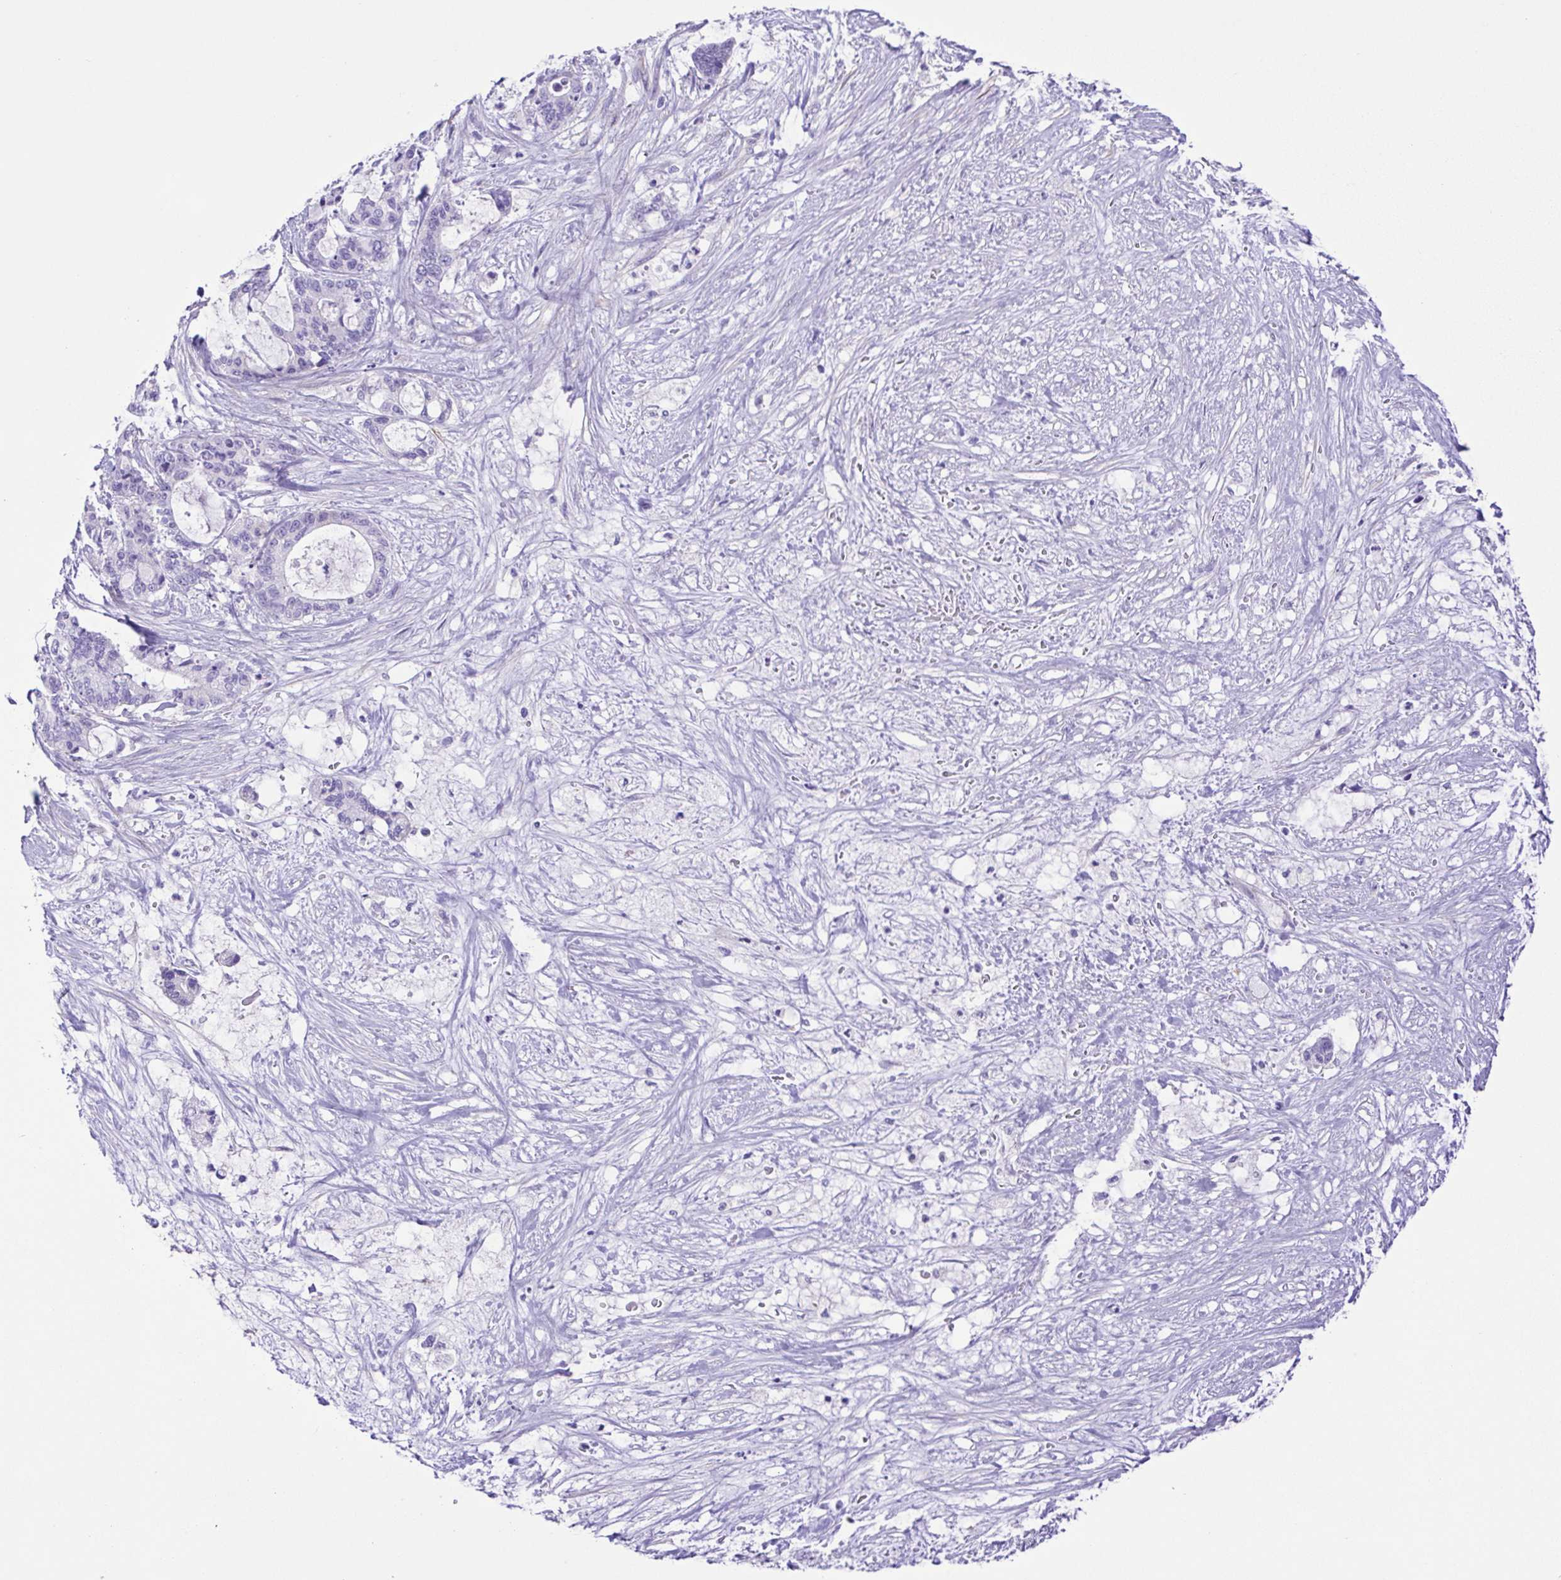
{"staining": {"intensity": "negative", "quantity": "none", "location": "none"}, "tissue": "liver cancer", "cell_type": "Tumor cells", "image_type": "cancer", "snomed": [{"axis": "morphology", "description": "Normal tissue, NOS"}, {"axis": "morphology", "description": "Cholangiocarcinoma"}, {"axis": "topography", "description": "Liver"}, {"axis": "topography", "description": "Peripheral nerve tissue"}], "caption": "Immunohistochemistry image of cholangiocarcinoma (liver) stained for a protein (brown), which reveals no expression in tumor cells.", "gene": "ISM2", "patient": {"sex": "female", "age": 73}}